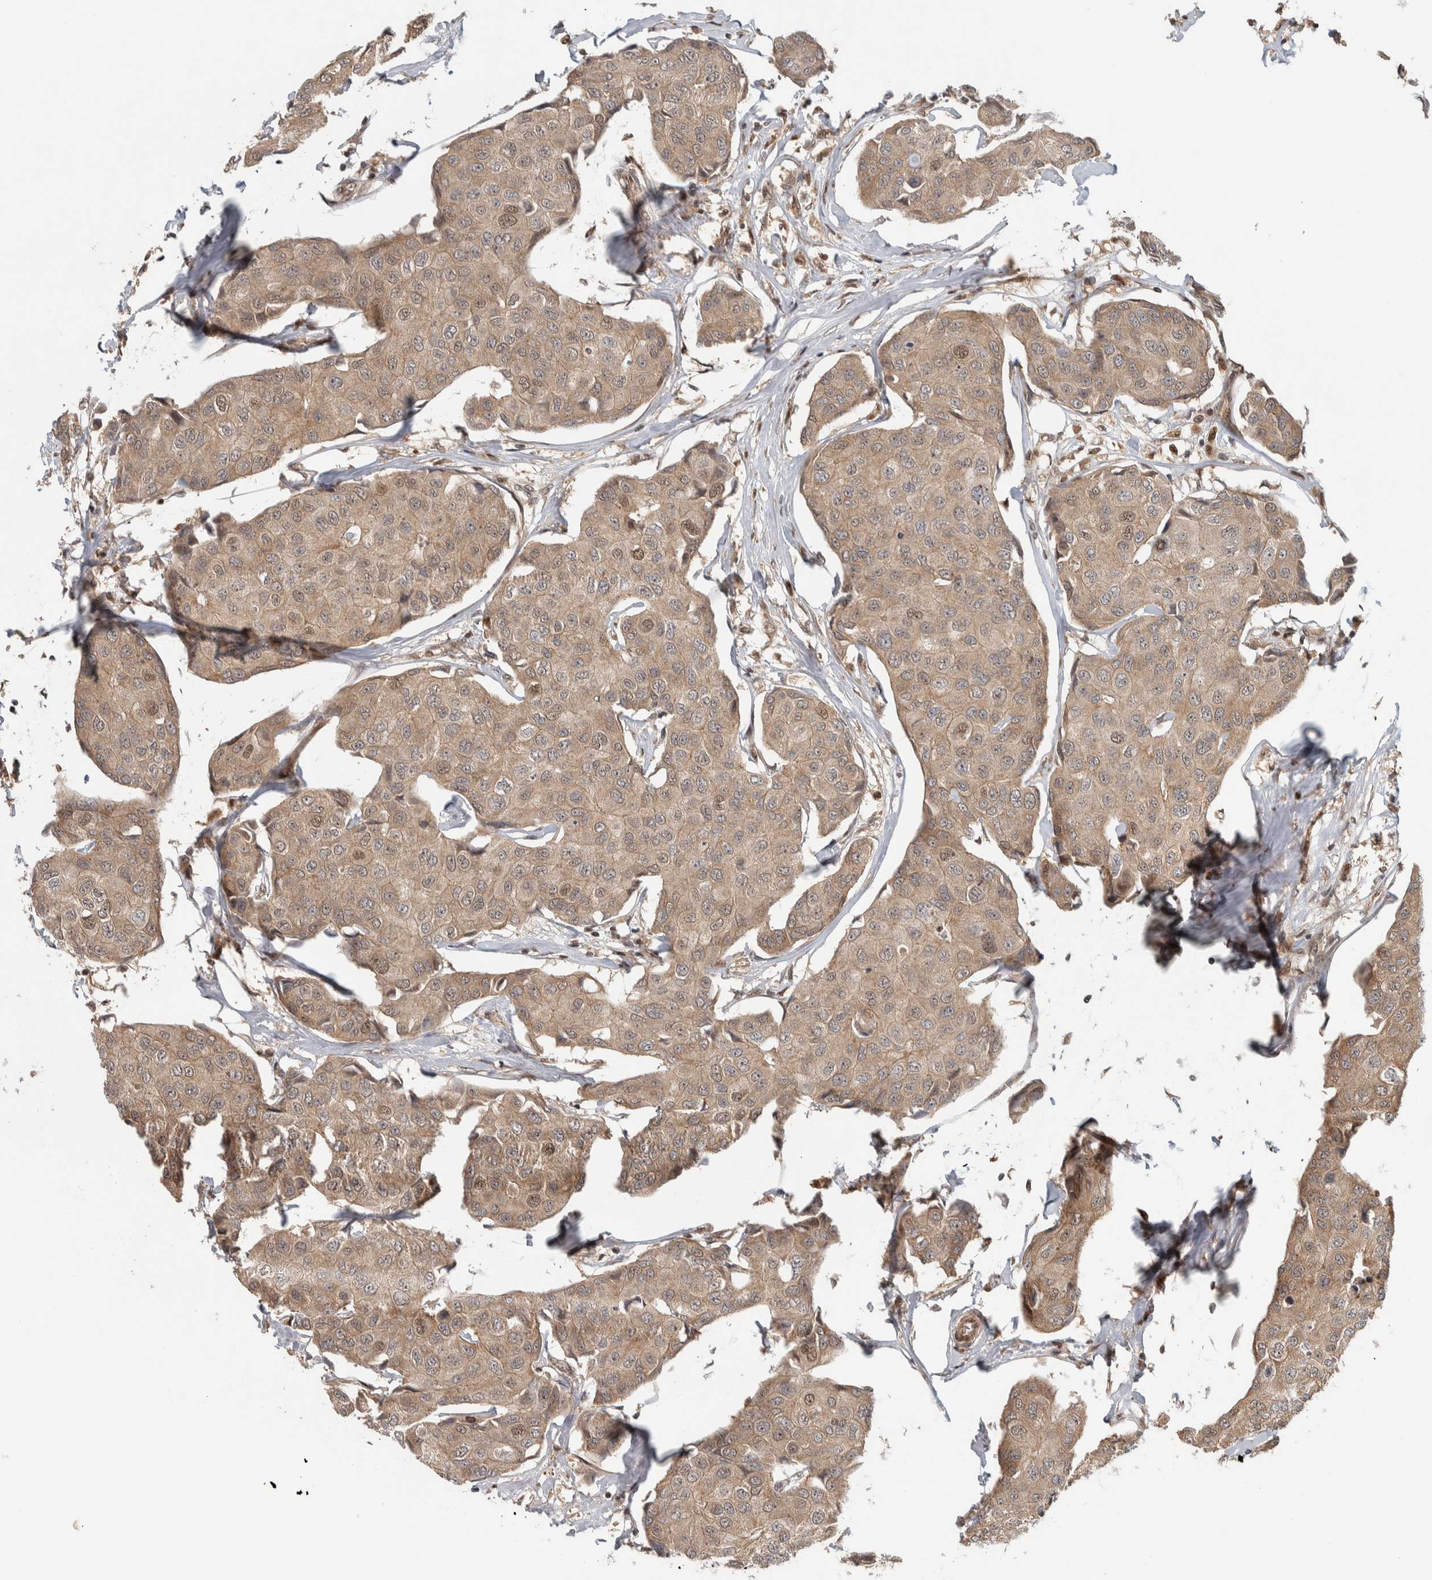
{"staining": {"intensity": "weak", "quantity": "25%-75%", "location": "cytoplasmic/membranous,nuclear"}, "tissue": "breast cancer", "cell_type": "Tumor cells", "image_type": "cancer", "snomed": [{"axis": "morphology", "description": "Duct carcinoma"}, {"axis": "topography", "description": "Breast"}], "caption": "DAB immunohistochemical staining of human breast cancer (invasive ductal carcinoma) displays weak cytoplasmic/membranous and nuclear protein positivity in approximately 25%-75% of tumor cells. (Brightfield microscopy of DAB IHC at high magnification).", "gene": "RPS6KA4", "patient": {"sex": "female", "age": 80}}